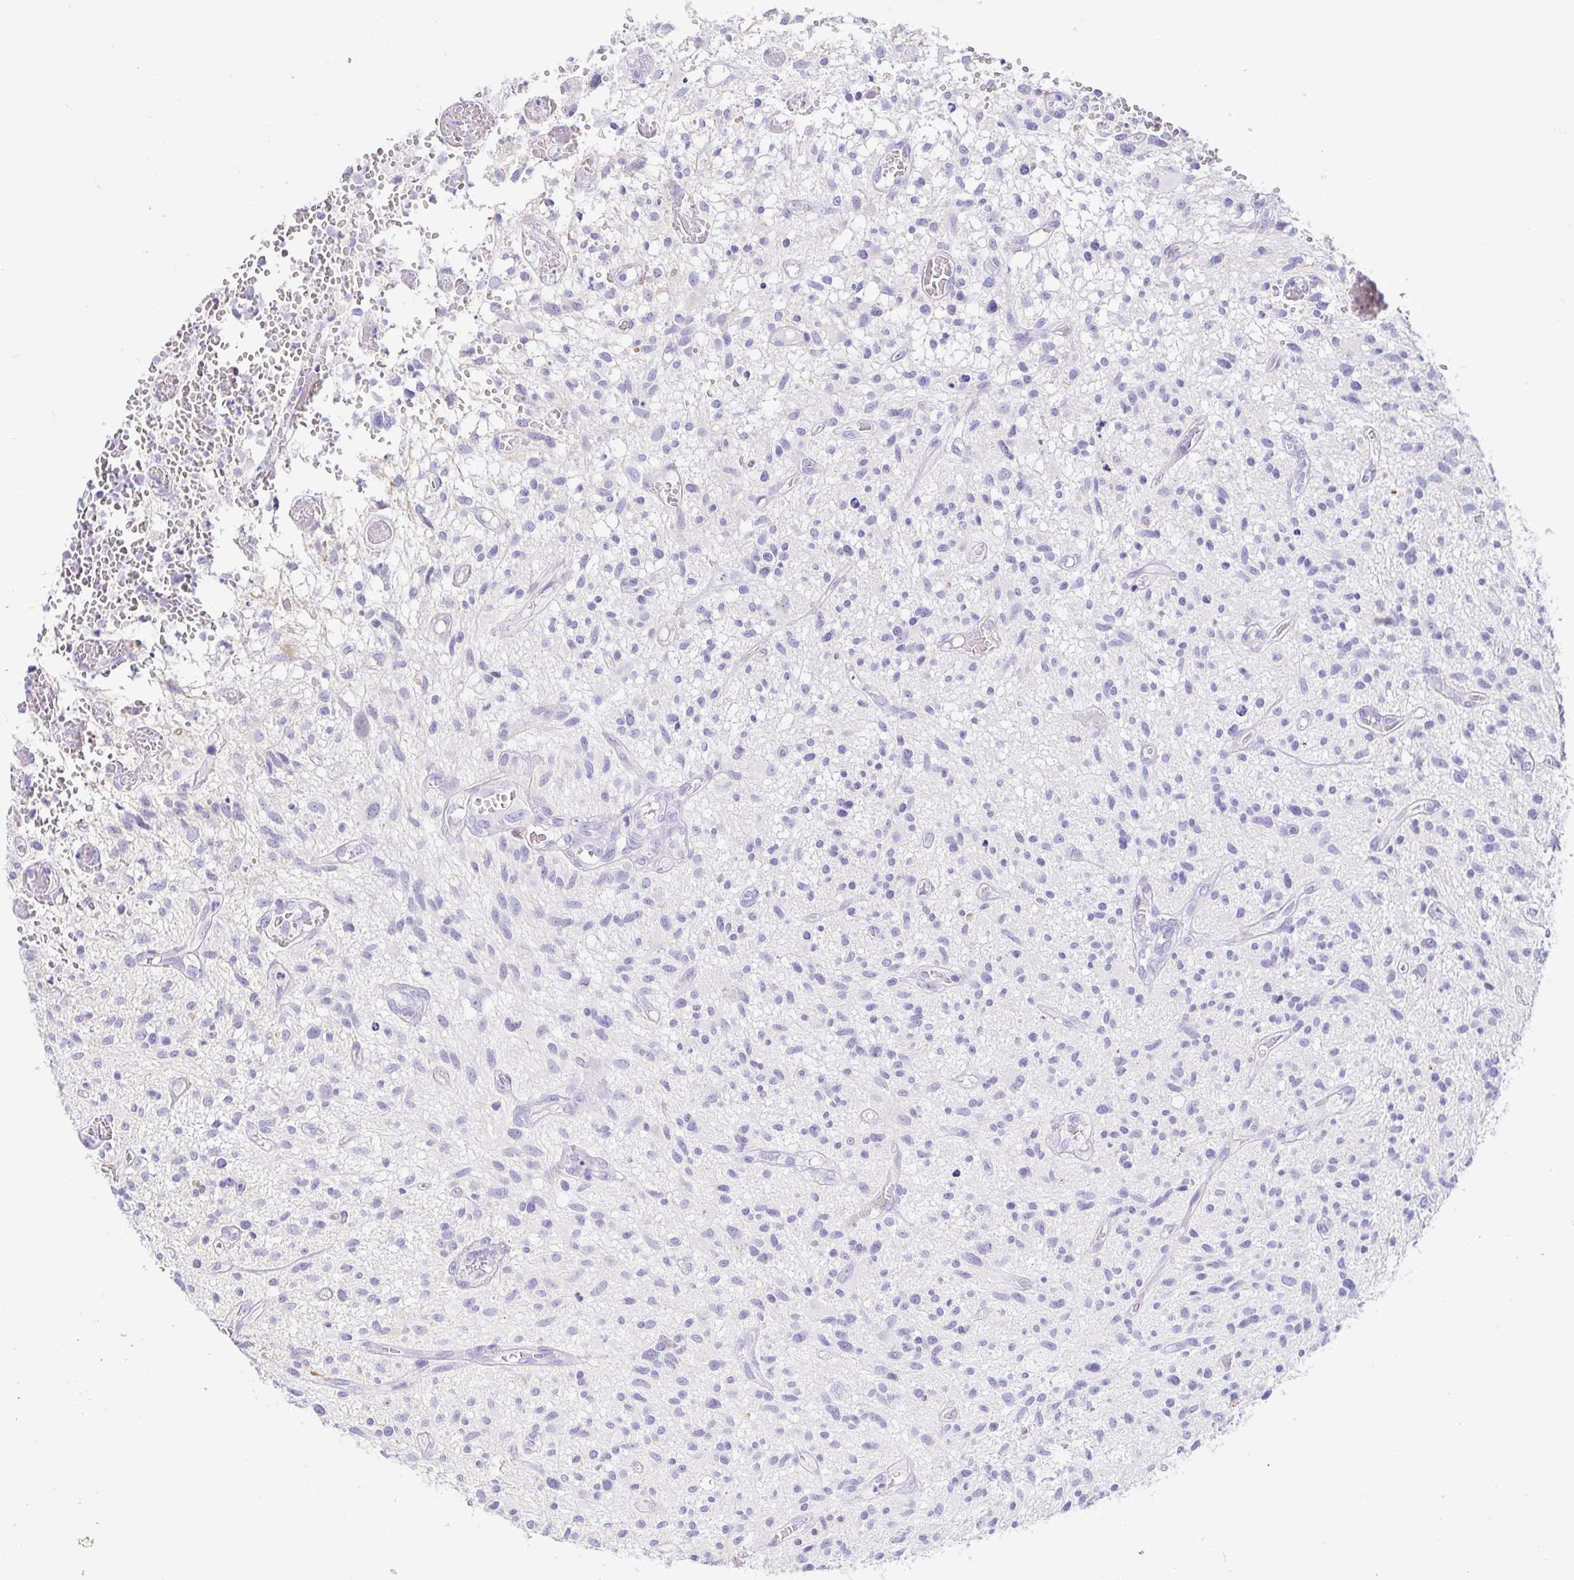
{"staining": {"intensity": "negative", "quantity": "none", "location": "none"}, "tissue": "glioma", "cell_type": "Tumor cells", "image_type": "cancer", "snomed": [{"axis": "morphology", "description": "Glioma, malignant, High grade"}, {"axis": "topography", "description": "Brain"}], "caption": "The image demonstrates no staining of tumor cells in glioma.", "gene": "PINLYP", "patient": {"sex": "male", "age": 75}}